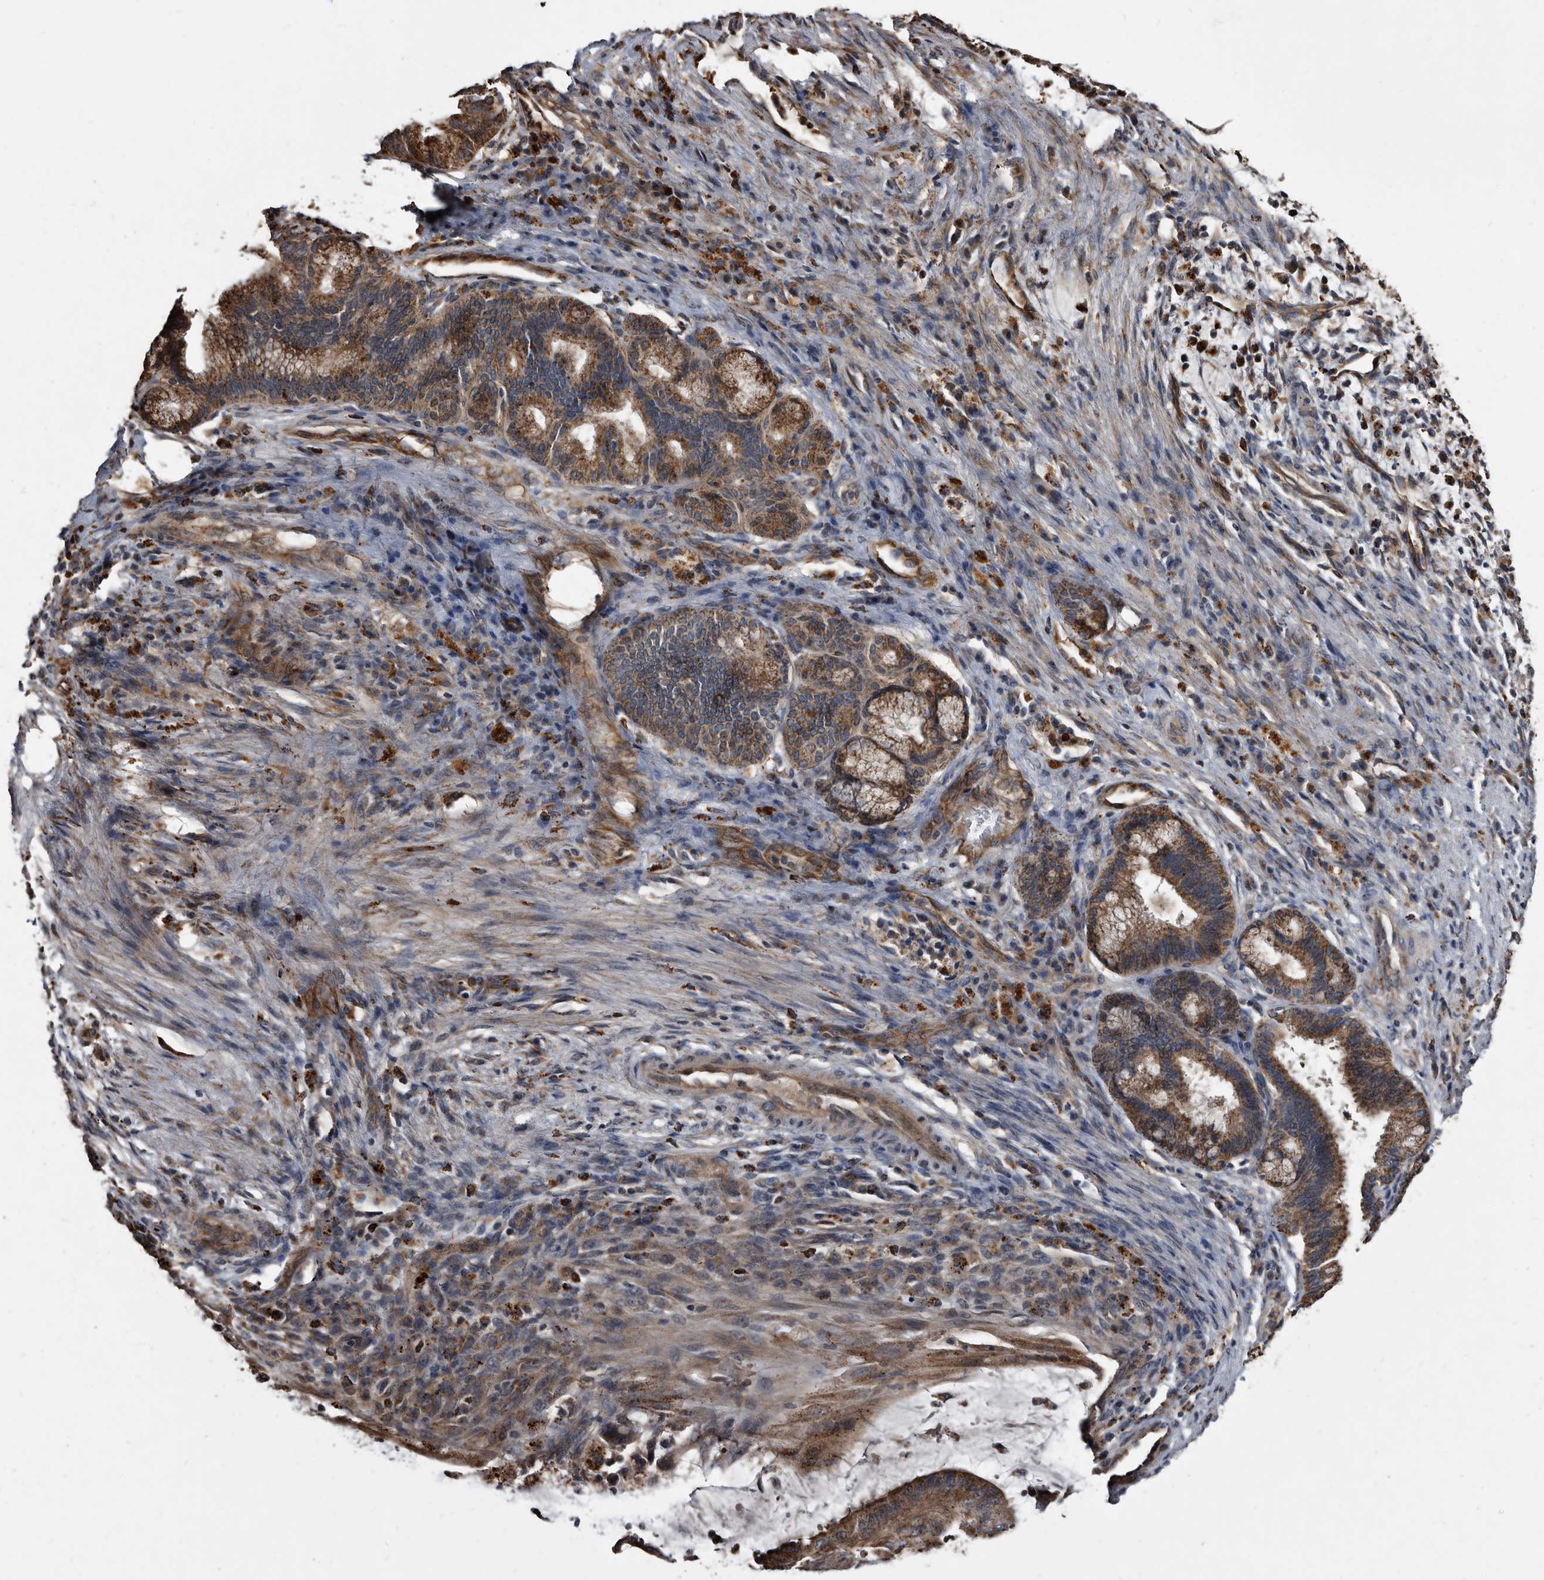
{"staining": {"intensity": "moderate", "quantity": ">75%", "location": "cytoplasmic/membranous"}, "tissue": "liver cancer", "cell_type": "Tumor cells", "image_type": "cancer", "snomed": [{"axis": "morphology", "description": "Normal tissue, NOS"}, {"axis": "morphology", "description": "Cholangiocarcinoma"}, {"axis": "topography", "description": "Liver"}, {"axis": "topography", "description": "Peripheral nerve tissue"}], "caption": "Tumor cells exhibit medium levels of moderate cytoplasmic/membranous staining in about >75% of cells in liver cancer. The protein is shown in brown color, while the nuclei are stained blue.", "gene": "CTSA", "patient": {"sex": "female", "age": 73}}